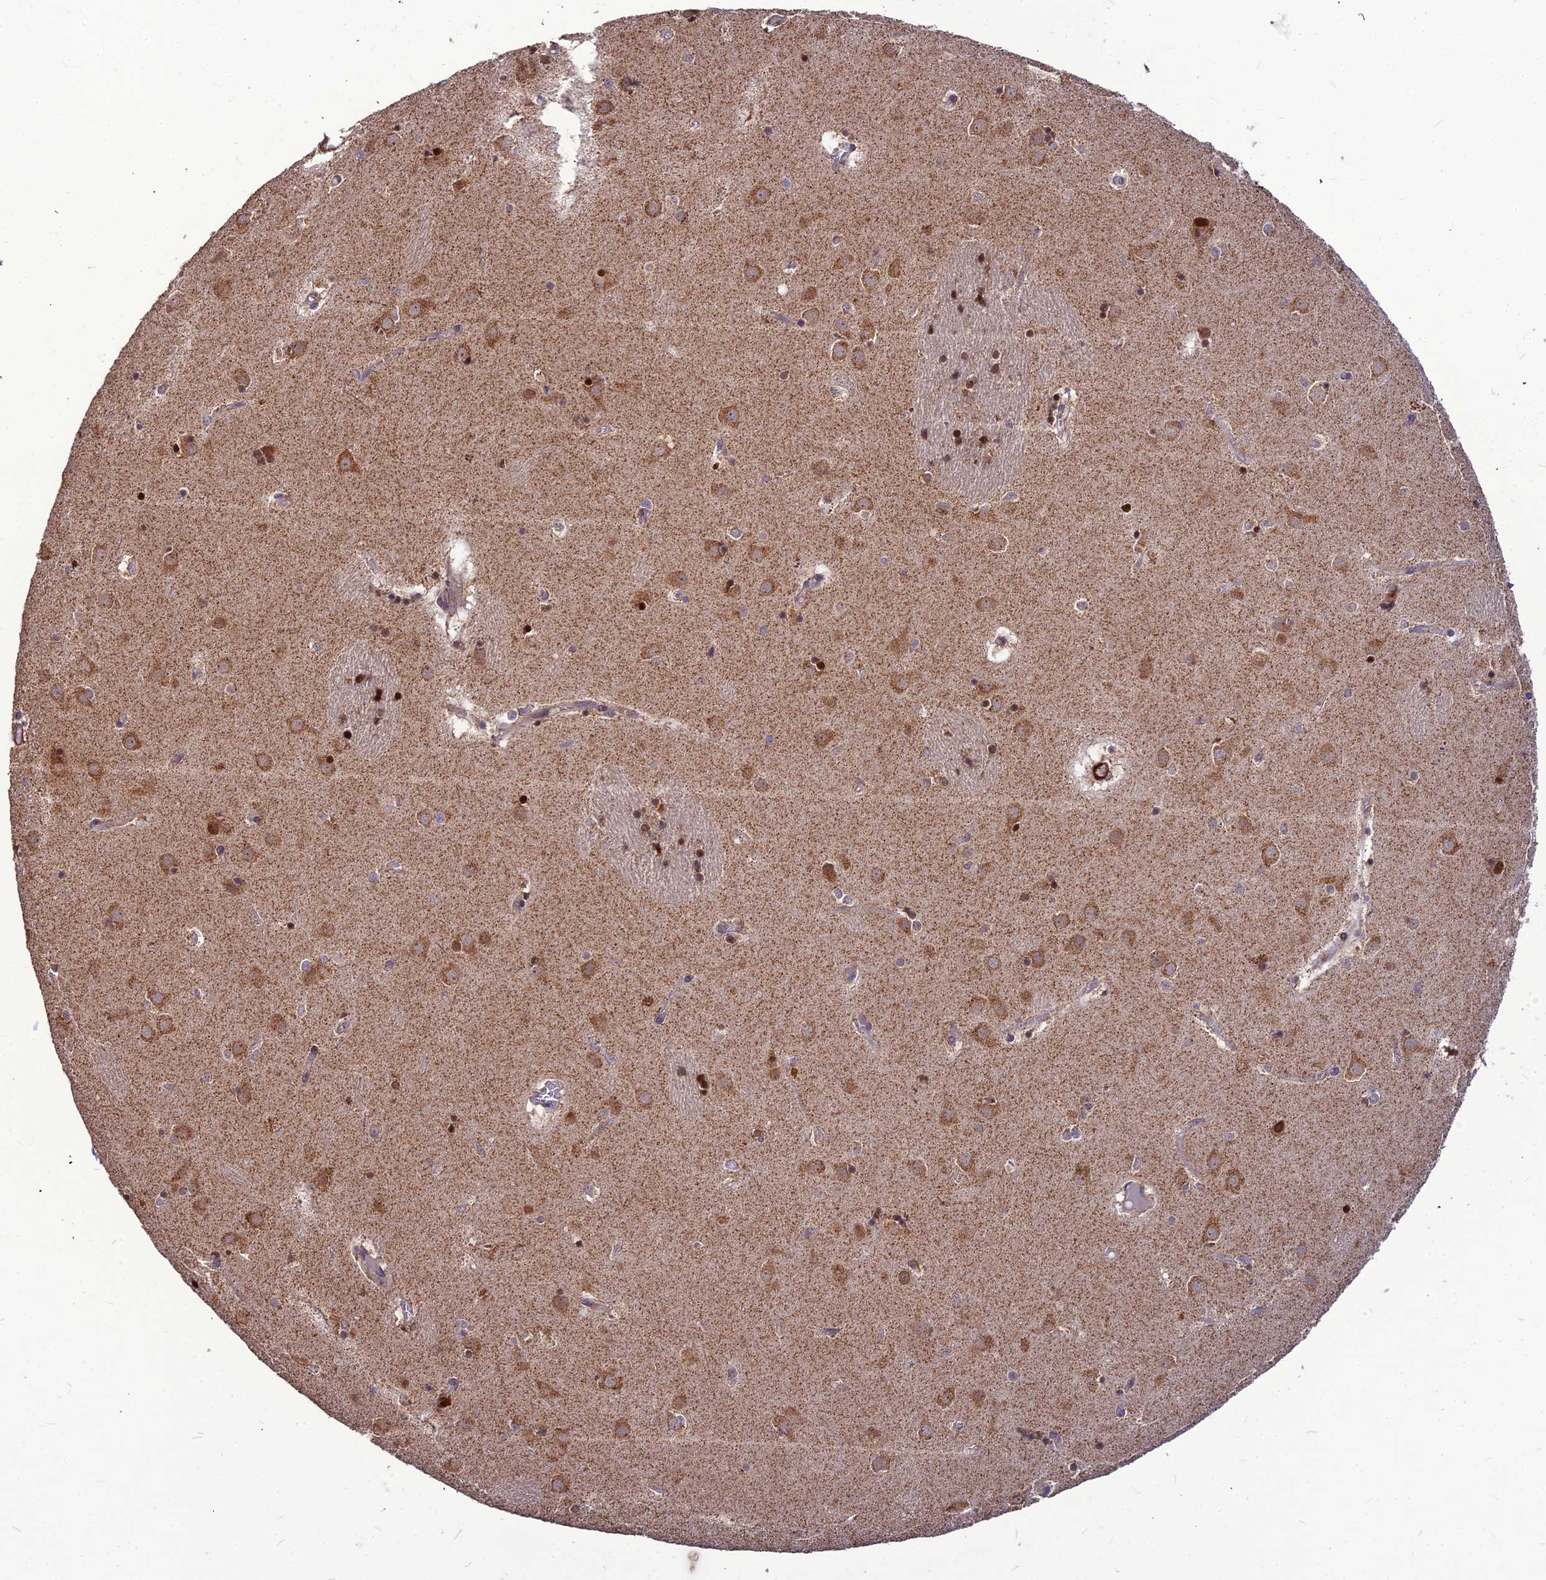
{"staining": {"intensity": "strong", "quantity": "<25%", "location": "nuclear"}, "tissue": "caudate", "cell_type": "Glial cells", "image_type": "normal", "snomed": [{"axis": "morphology", "description": "Normal tissue, NOS"}, {"axis": "topography", "description": "Lateral ventricle wall"}], "caption": "Caudate stained with DAB (3,3'-diaminobenzidine) immunohistochemistry reveals medium levels of strong nuclear staining in approximately <25% of glial cells.", "gene": "LEKR1", "patient": {"sex": "male", "age": 70}}